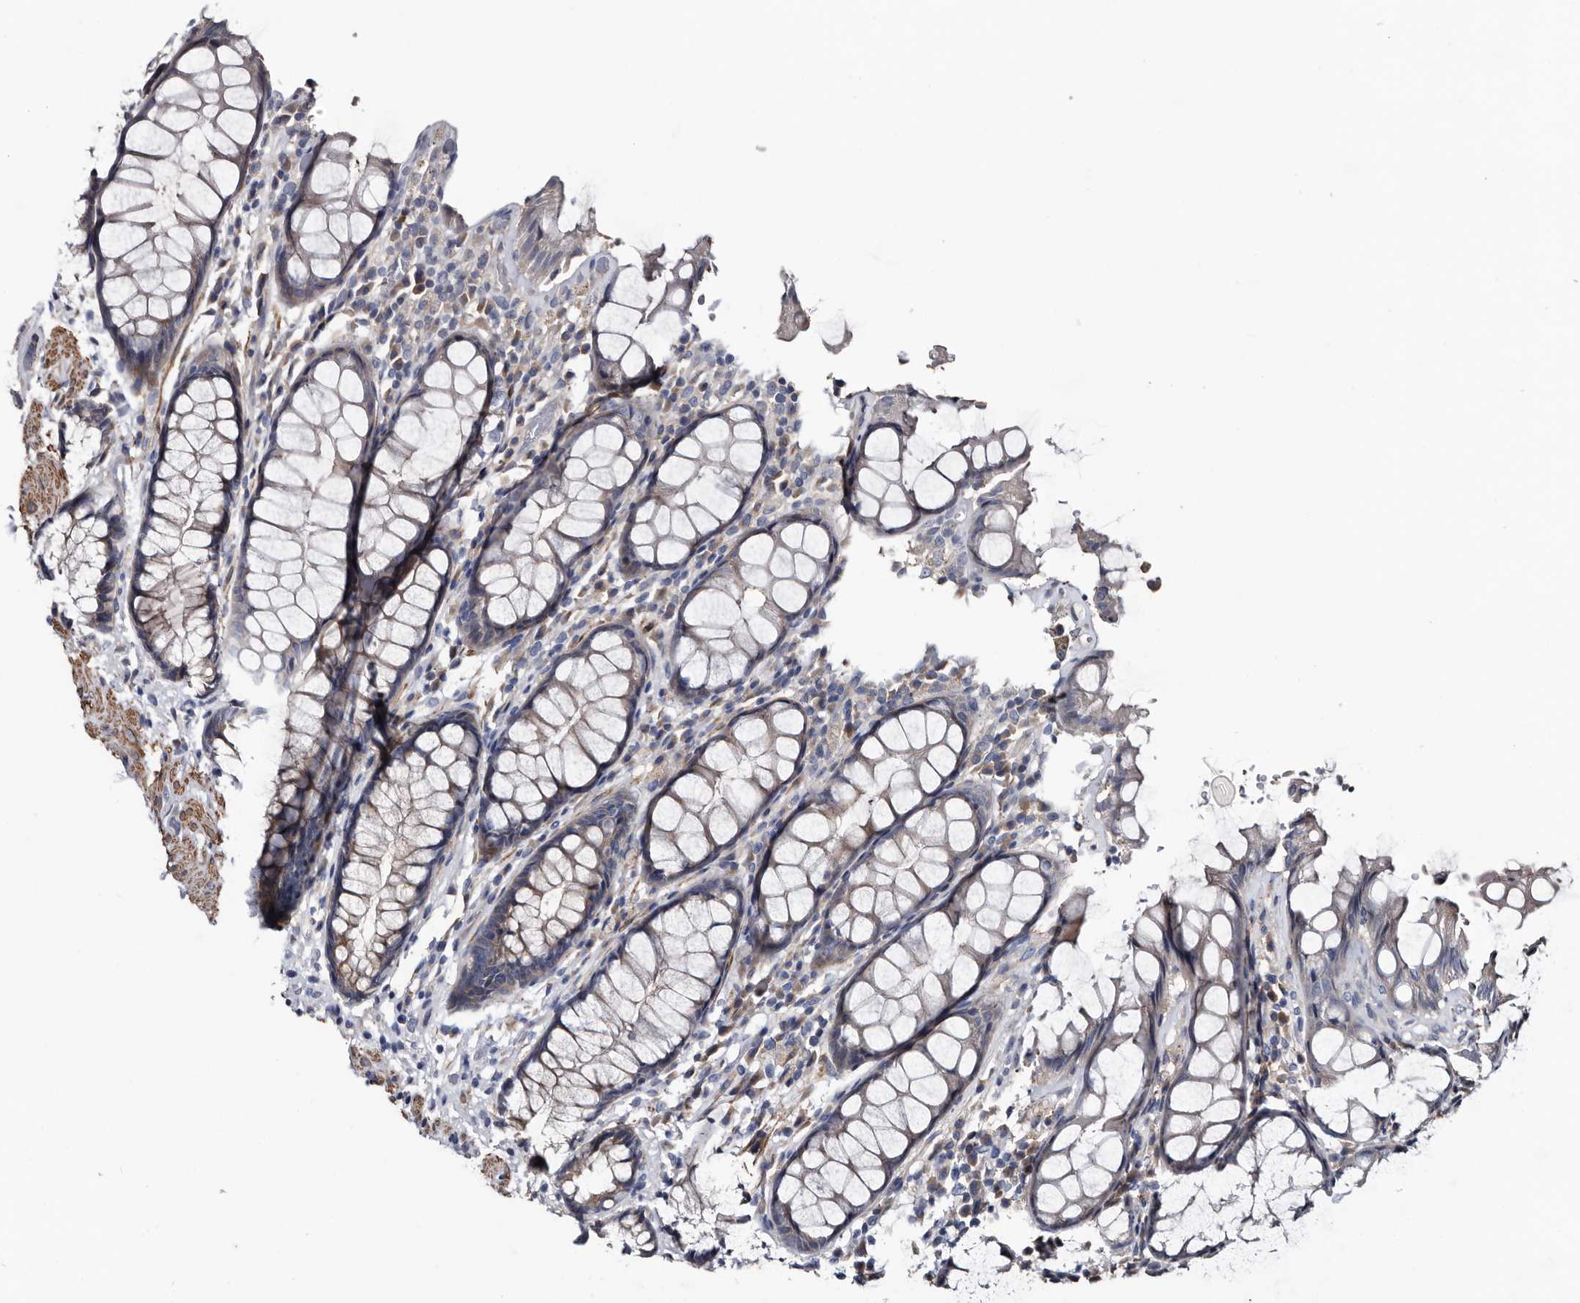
{"staining": {"intensity": "weak", "quantity": "25%-75%", "location": "cytoplasmic/membranous"}, "tissue": "rectum", "cell_type": "Glandular cells", "image_type": "normal", "snomed": [{"axis": "morphology", "description": "Normal tissue, NOS"}, {"axis": "topography", "description": "Rectum"}], "caption": "A low amount of weak cytoplasmic/membranous expression is appreciated in about 25%-75% of glandular cells in unremarkable rectum. (Brightfield microscopy of DAB IHC at high magnification).", "gene": "IARS1", "patient": {"sex": "male", "age": 64}}